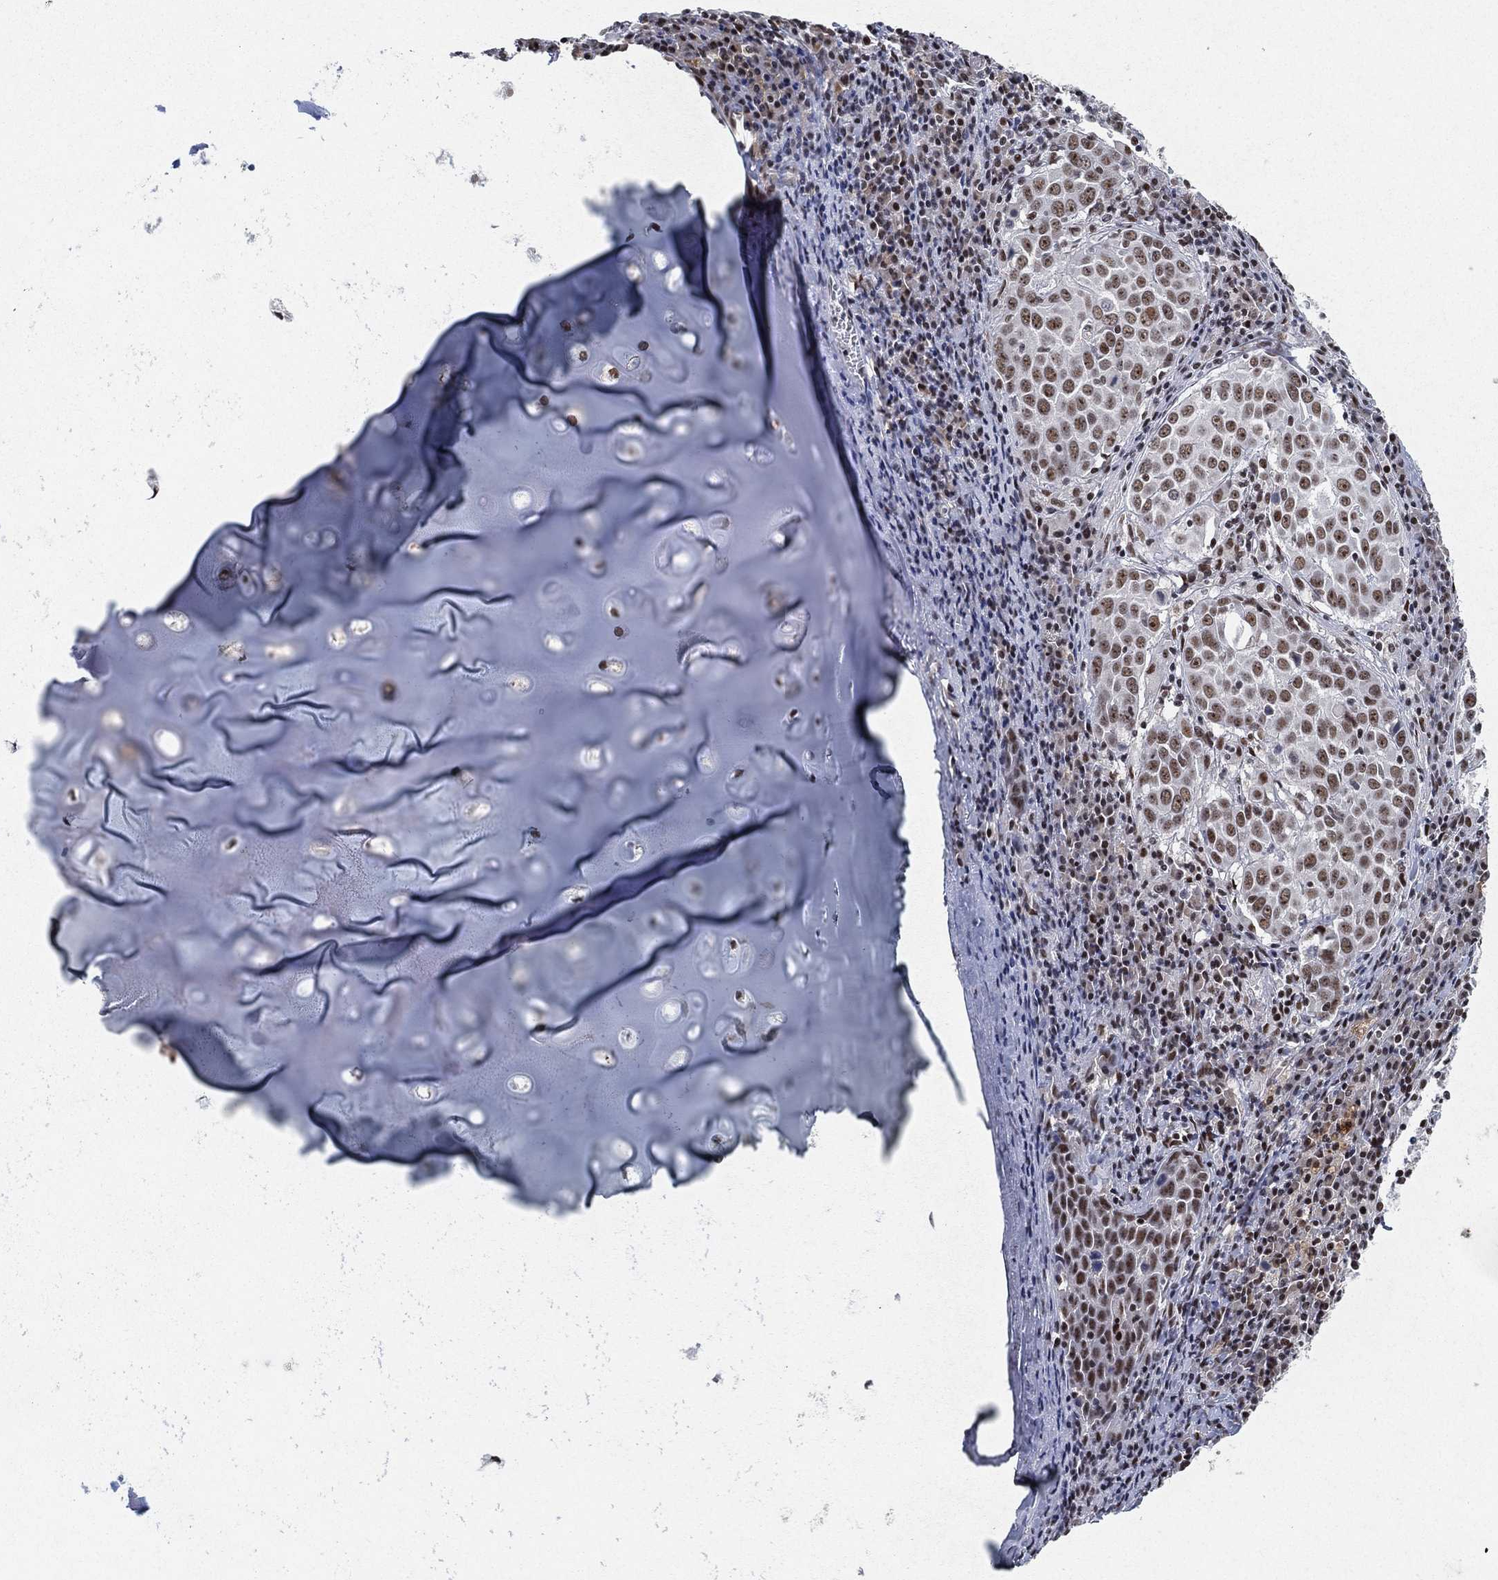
{"staining": {"intensity": "weak", "quantity": ">75%", "location": "nuclear"}, "tissue": "lung cancer", "cell_type": "Tumor cells", "image_type": "cancer", "snomed": [{"axis": "morphology", "description": "Squamous cell carcinoma, NOS"}, {"axis": "topography", "description": "Lung"}], "caption": "Lung cancer (squamous cell carcinoma) stained with a brown dye demonstrates weak nuclear positive positivity in about >75% of tumor cells.", "gene": "DDX27", "patient": {"sex": "male", "age": 57}}